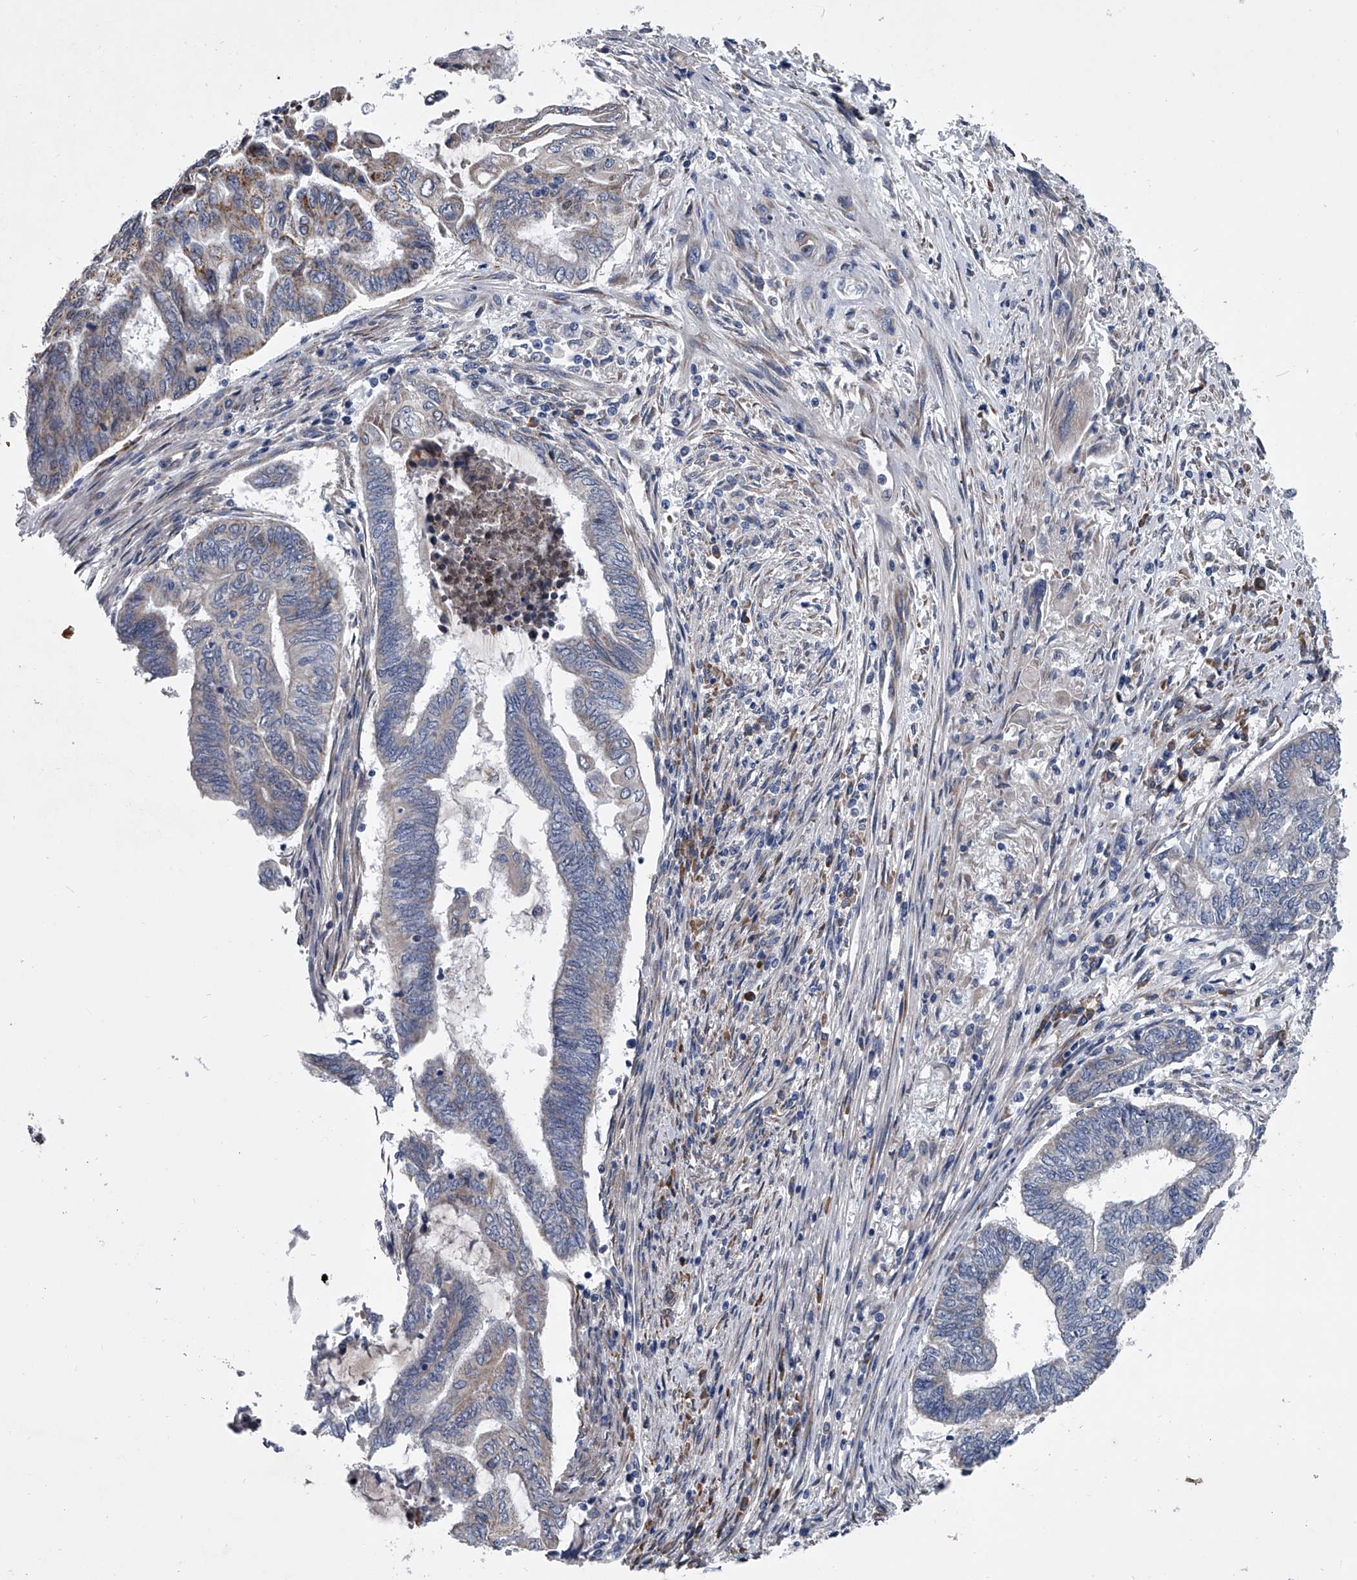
{"staining": {"intensity": "negative", "quantity": "none", "location": "none"}, "tissue": "endometrial cancer", "cell_type": "Tumor cells", "image_type": "cancer", "snomed": [{"axis": "morphology", "description": "Adenocarcinoma, NOS"}, {"axis": "topography", "description": "Uterus"}, {"axis": "topography", "description": "Endometrium"}], "caption": "There is no significant positivity in tumor cells of endometrial cancer.", "gene": "ABCG1", "patient": {"sex": "female", "age": 70}}